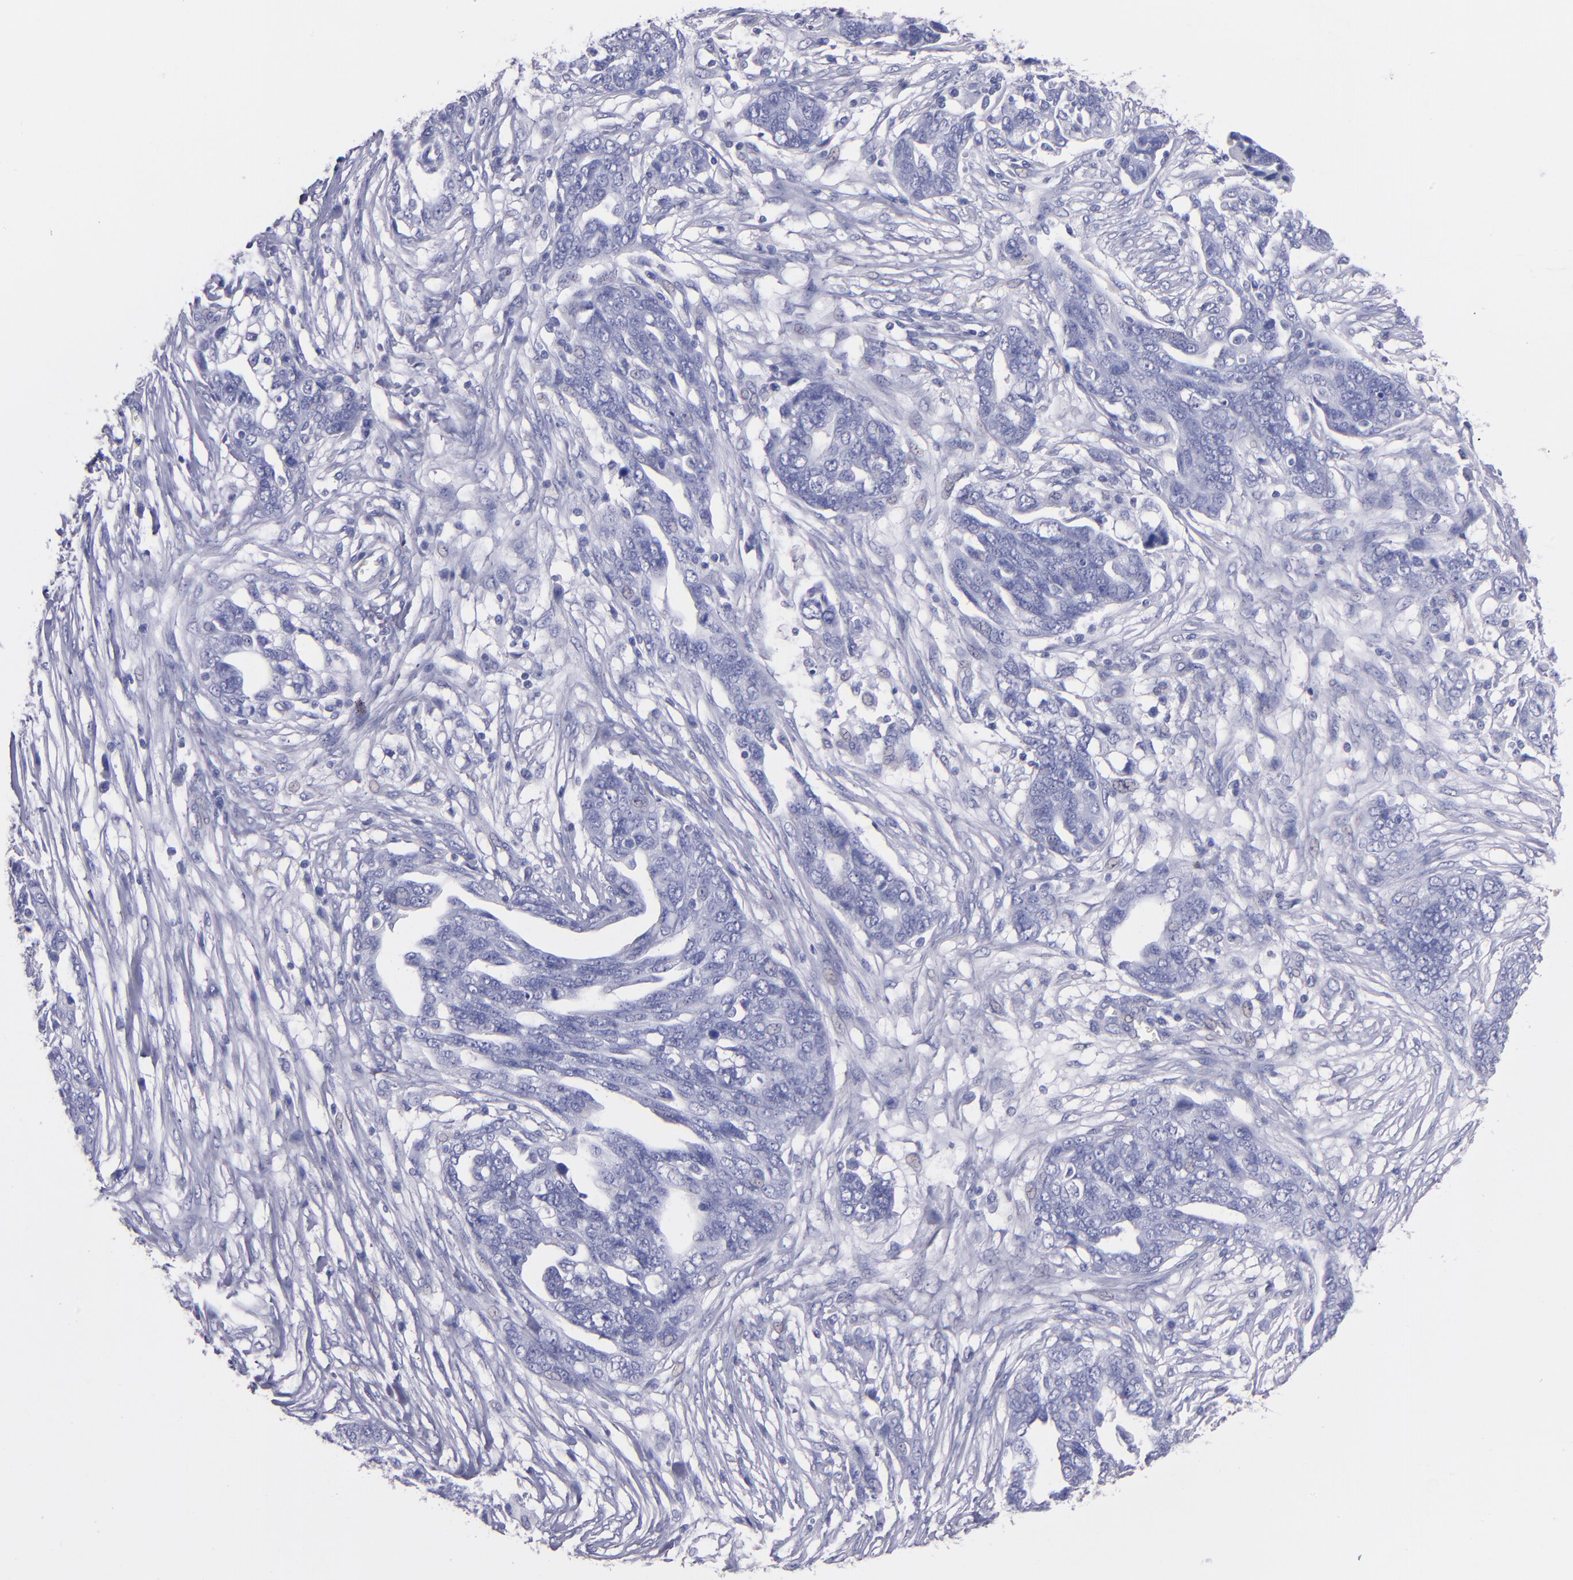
{"staining": {"intensity": "negative", "quantity": "none", "location": "none"}, "tissue": "ovarian cancer", "cell_type": "Tumor cells", "image_type": "cancer", "snomed": [{"axis": "morphology", "description": "Normal tissue, NOS"}, {"axis": "morphology", "description": "Cystadenocarcinoma, serous, NOS"}, {"axis": "topography", "description": "Fallopian tube"}, {"axis": "topography", "description": "Ovary"}], "caption": "This is an immunohistochemistry (IHC) micrograph of serous cystadenocarcinoma (ovarian). There is no positivity in tumor cells.", "gene": "TG", "patient": {"sex": "female", "age": 56}}